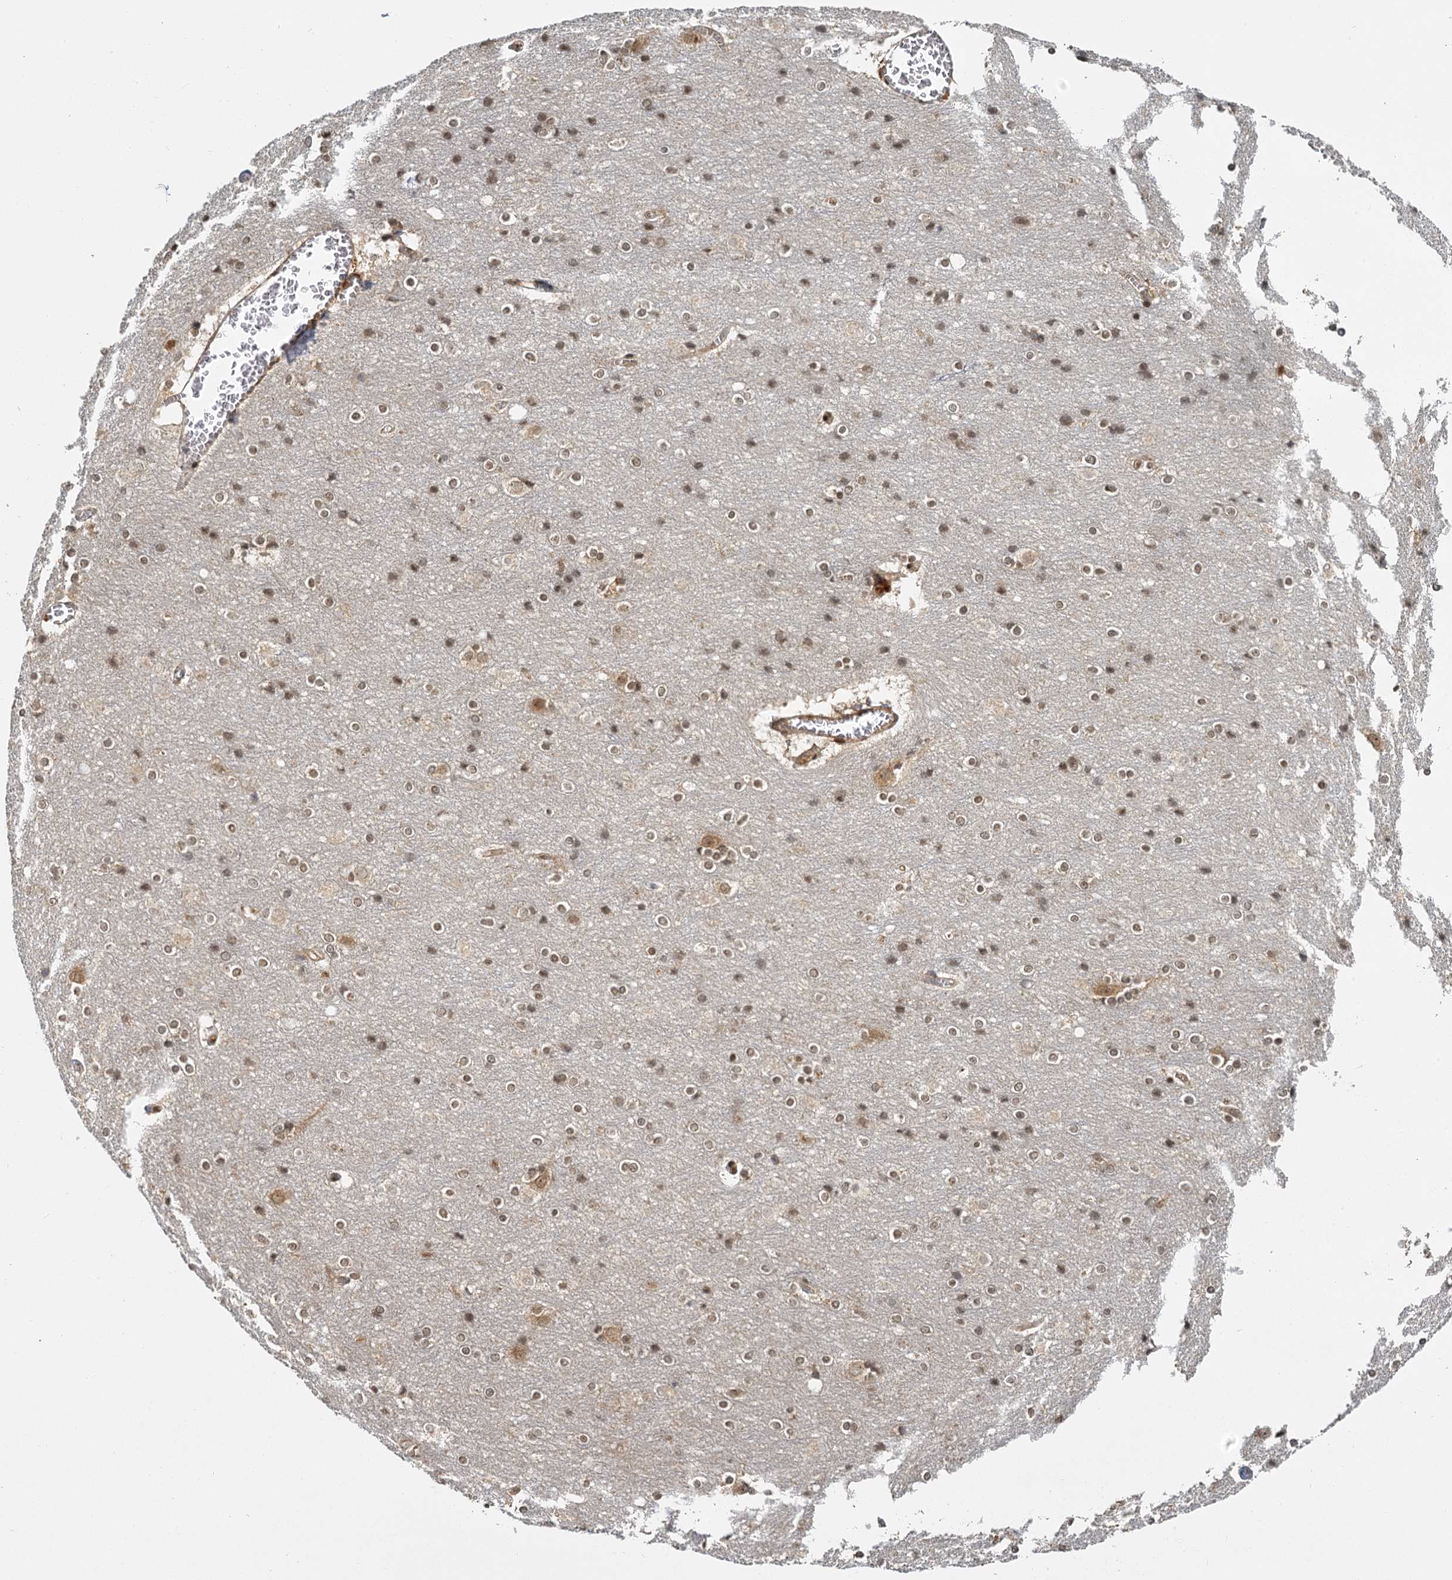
{"staining": {"intensity": "moderate", "quantity": ">75%", "location": "cytoplasmic/membranous,nuclear"}, "tissue": "cerebral cortex", "cell_type": "Endothelial cells", "image_type": "normal", "snomed": [{"axis": "morphology", "description": "Normal tissue, NOS"}, {"axis": "topography", "description": "Cerebral cortex"}], "caption": "This micrograph exhibits immunohistochemistry staining of unremarkable human cerebral cortex, with medium moderate cytoplasmic/membranous,nuclear expression in about >75% of endothelial cells.", "gene": "ZNF549", "patient": {"sex": "male", "age": 54}}